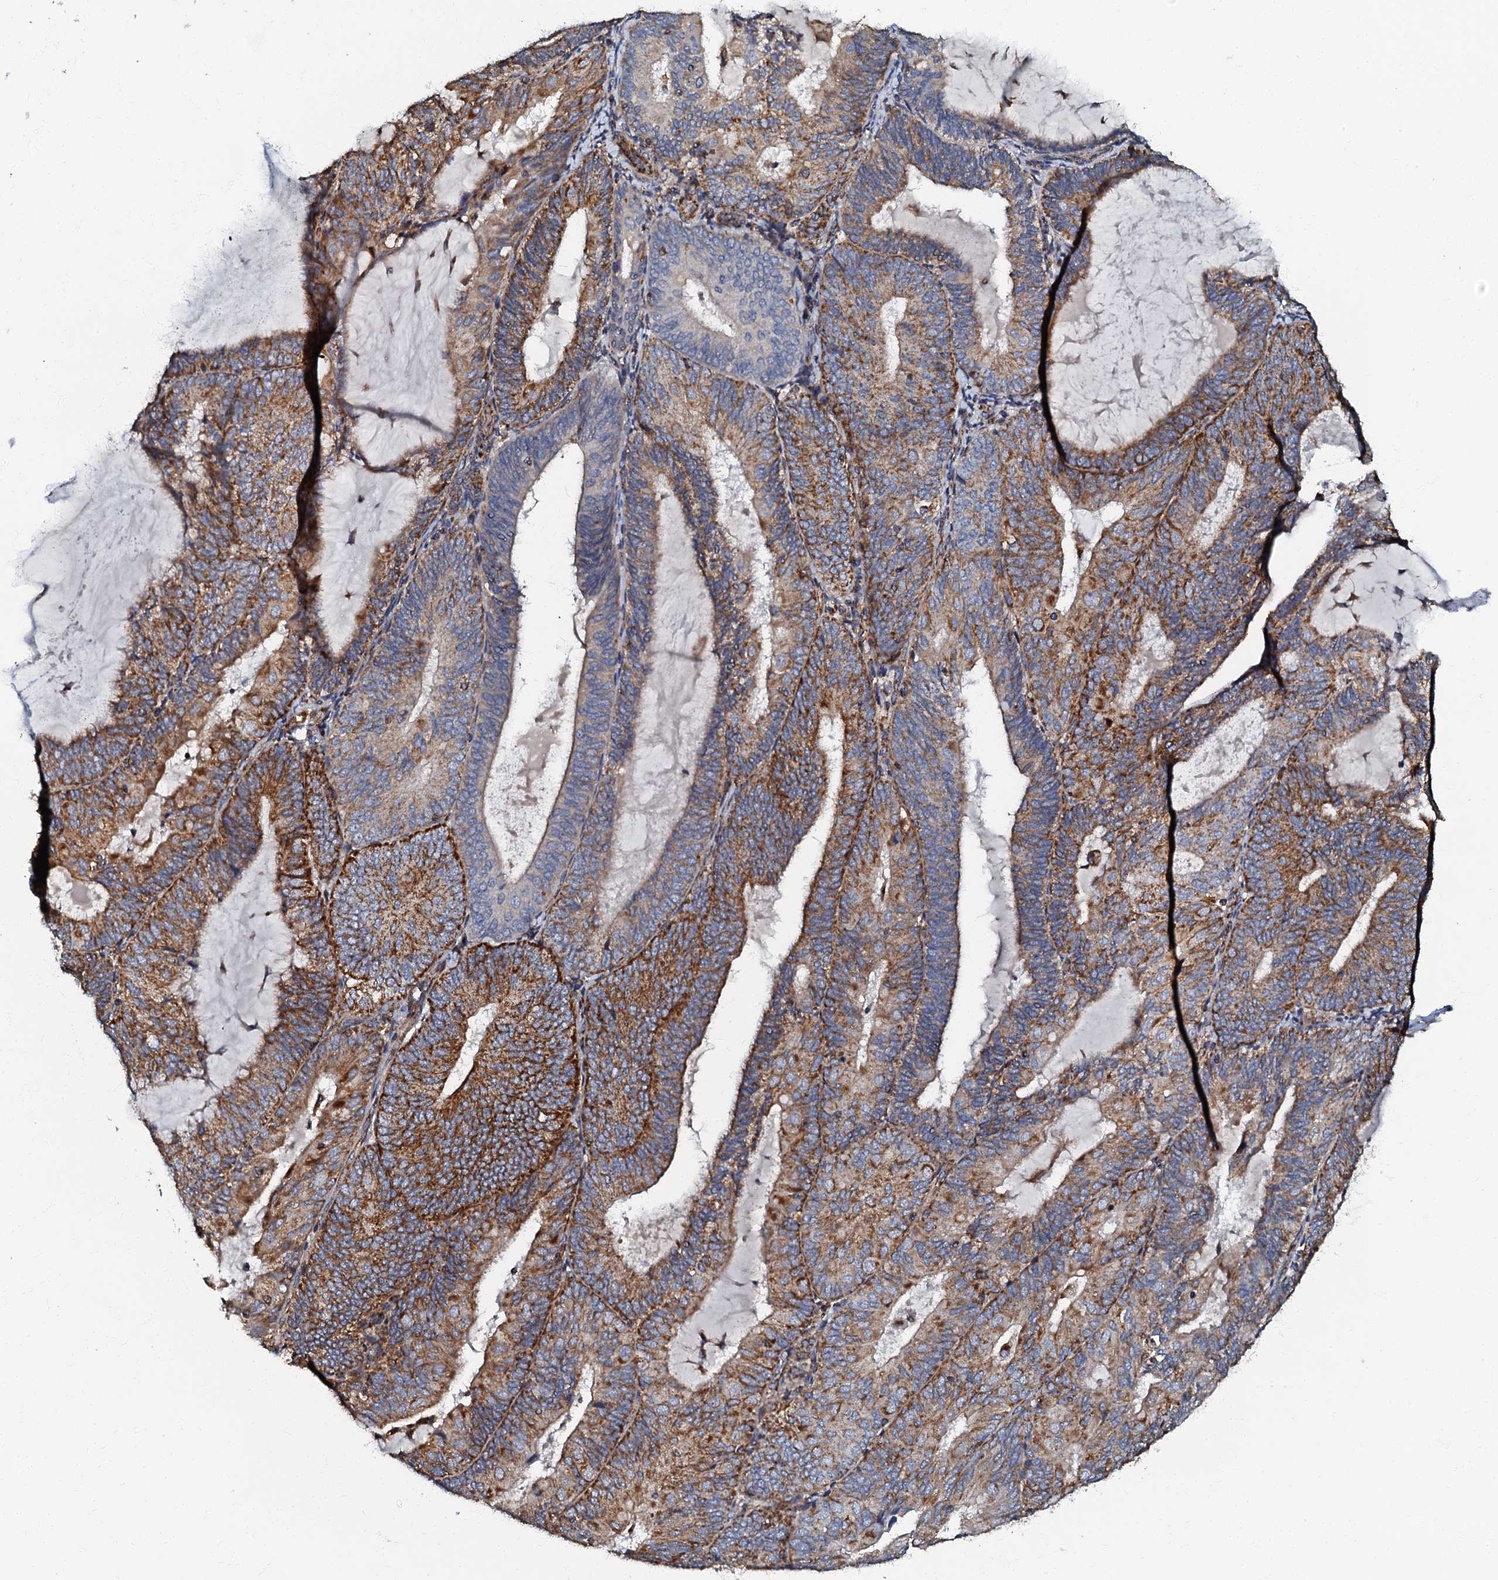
{"staining": {"intensity": "moderate", "quantity": ">75%", "location": "cytoplasmic/membranous"}, "tissue": "endometrial cancer", "cell_type": "Tumor cells", "image_type": "cancer", "snomed": [{"axis": "morphology", "description": "Adenocarcinoma, NOS"}, {"axis": "topography", "description": "Endometrium"}], "caption": "Immunohistochemical staining of endometrial adenocarcinoma shows medium levels of moderate cytoplasmic/membranous staining in approximately >75% of tumor cells. The staining is performed using DAB brown chromogen to label protein expression. The nuclei are counter-stained blue using hematoxylin.", "gene": "NDUFA12", "patient": {"sex": "female", "age": 81}}